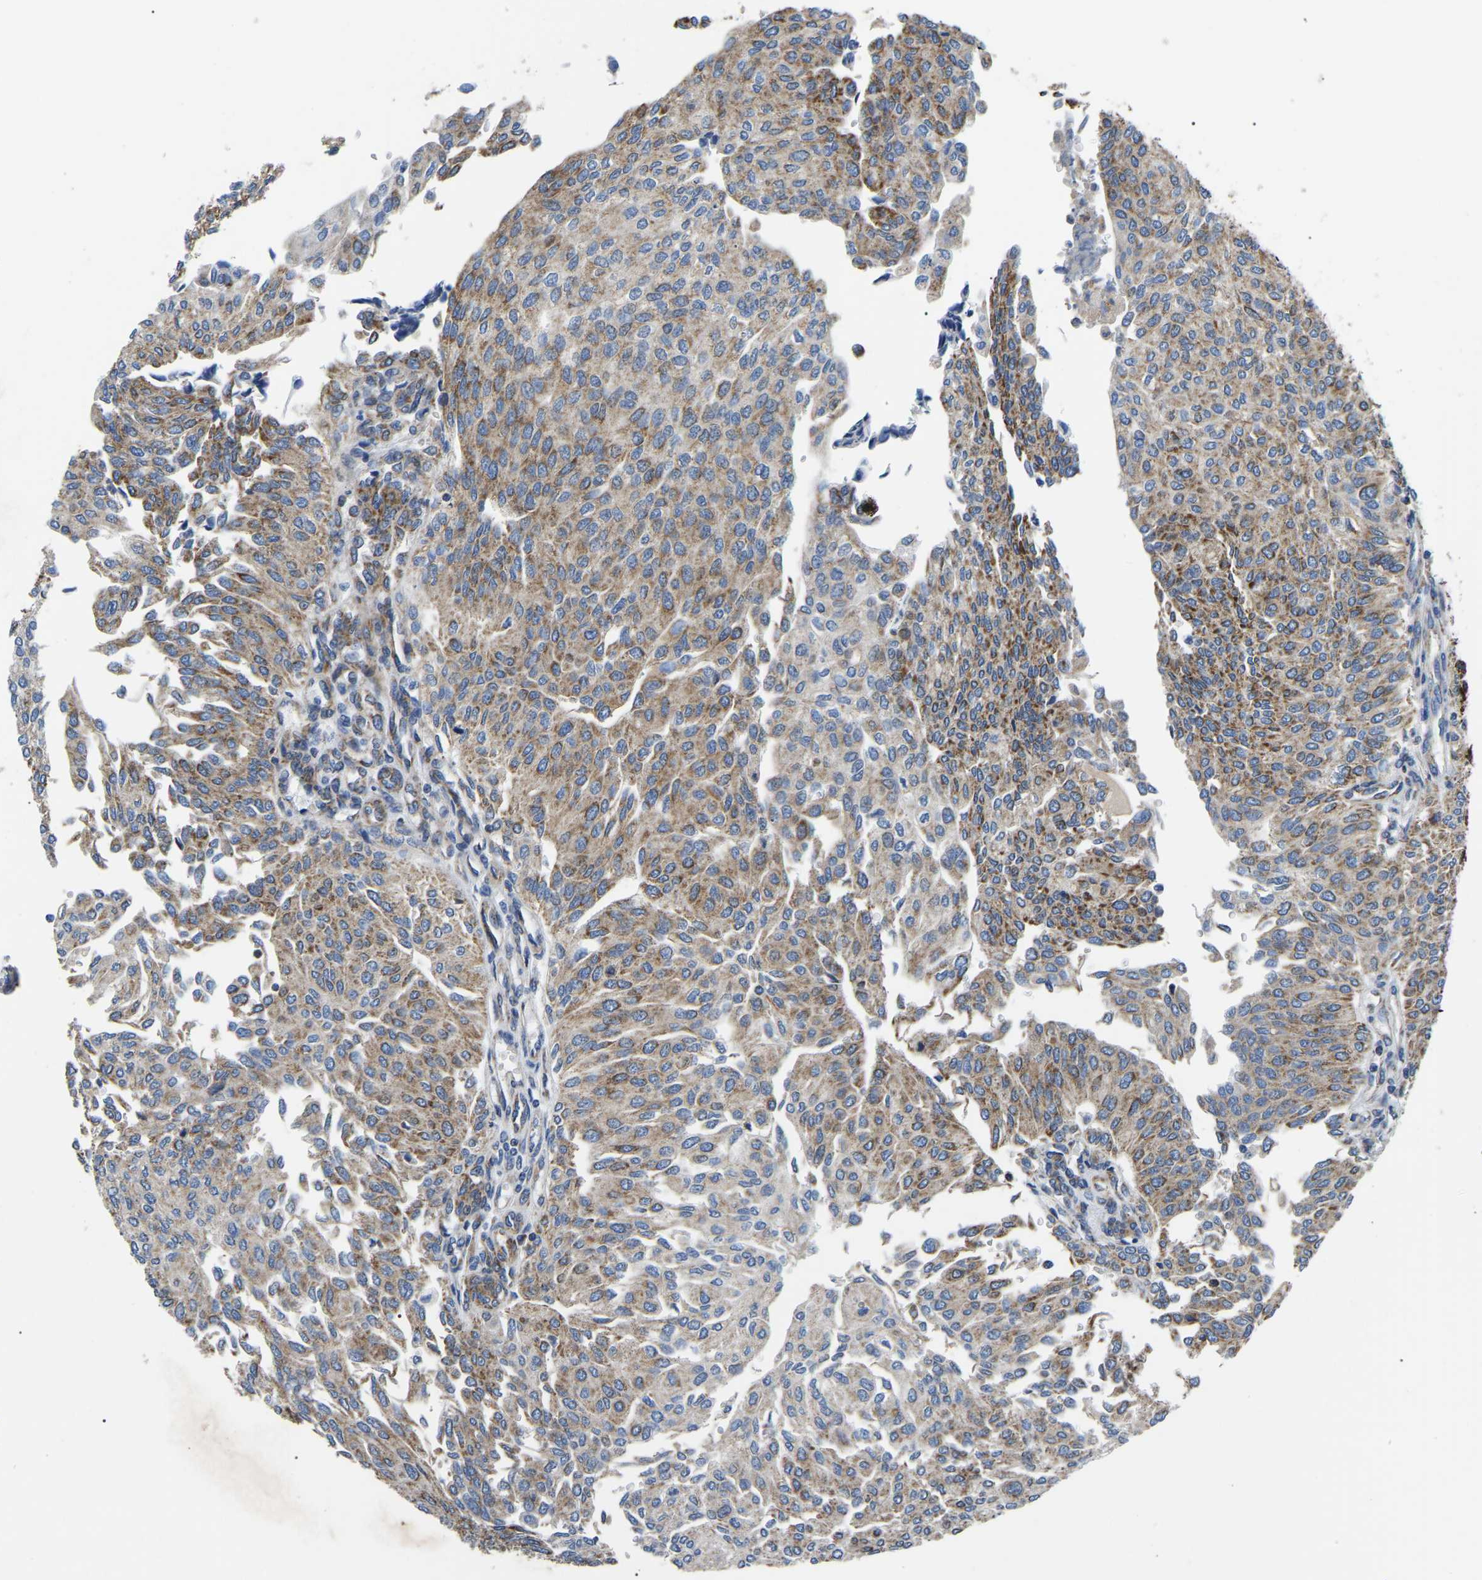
{"staining": {"intensity": "moderate", "quantity": ">75%", "location": "cytoplasmic/membranous"}, "tissue": "urothelial cancer", "cell_type": "Tumor cells", "image_type": "cancer", "snomed": [{"axis": "morphology", "description": "Urothelial carcinoma, Low grade"}, {"axis": "topography", "description": "Urinary bladder"}], "caption": "Urothelial cancer was stained to show a protein in brown. There is medium levels of moderate cytoplasmic/membranous expression in approximately >75% of tumor cells.", "gene": "PPM1E", "patient": {"sex": "female", "age": 79}}